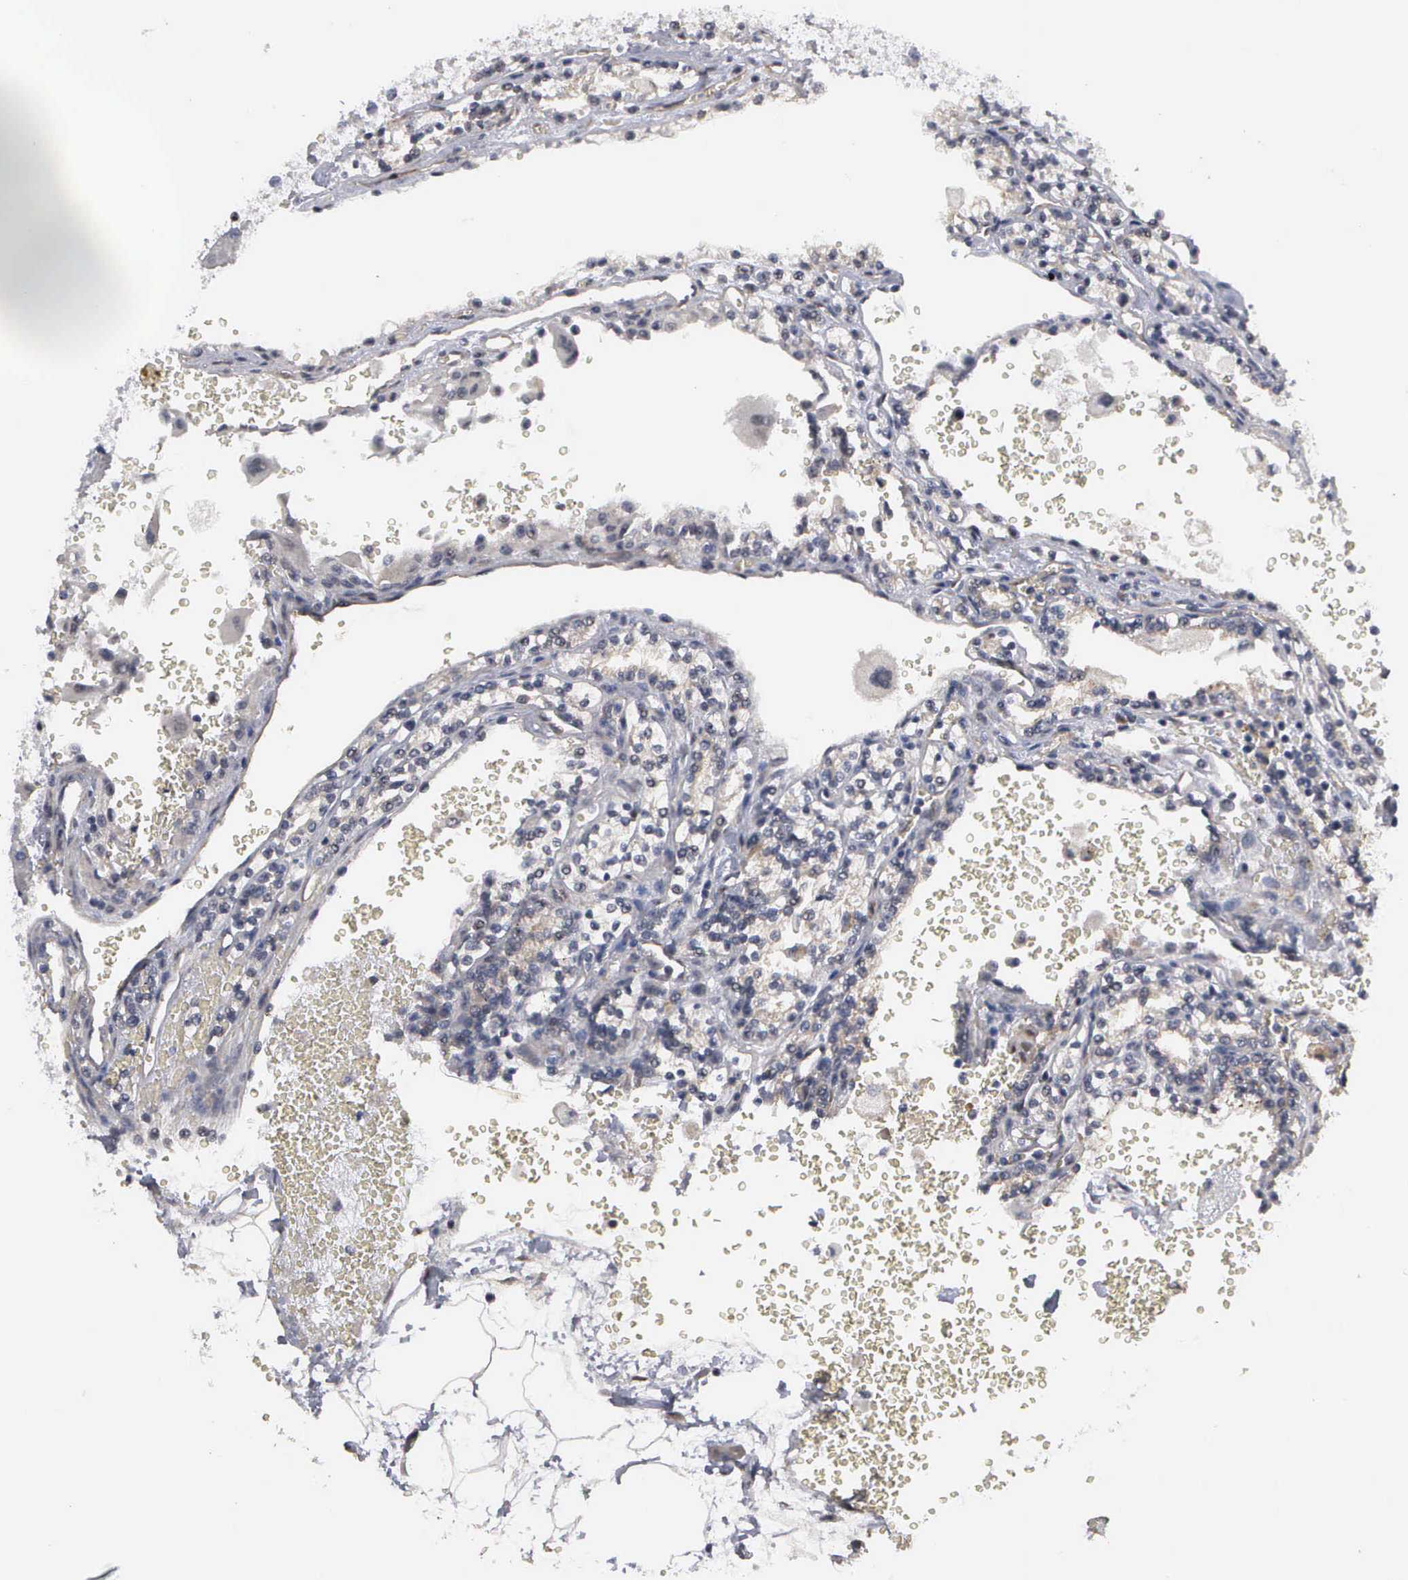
{"staining": {"intensity": "negative", "quantity": "none", "location": "none"}, "tissue": "renal cancer", "cell_type": "Tumor cells", "image_type": "cancer", "snomed": [{"axis": "morphology", "description": "Adenocarcinoma, NOS"}, {"axis": "topography", "description": "Kidney"}], "caption": "This is an immunohistochemistry (IHC) photomicrograph of renal cancer. There is no staining in tumor cells.", "gene": "ZBTB33", "patient": {"sex": "female", "age": 56}}